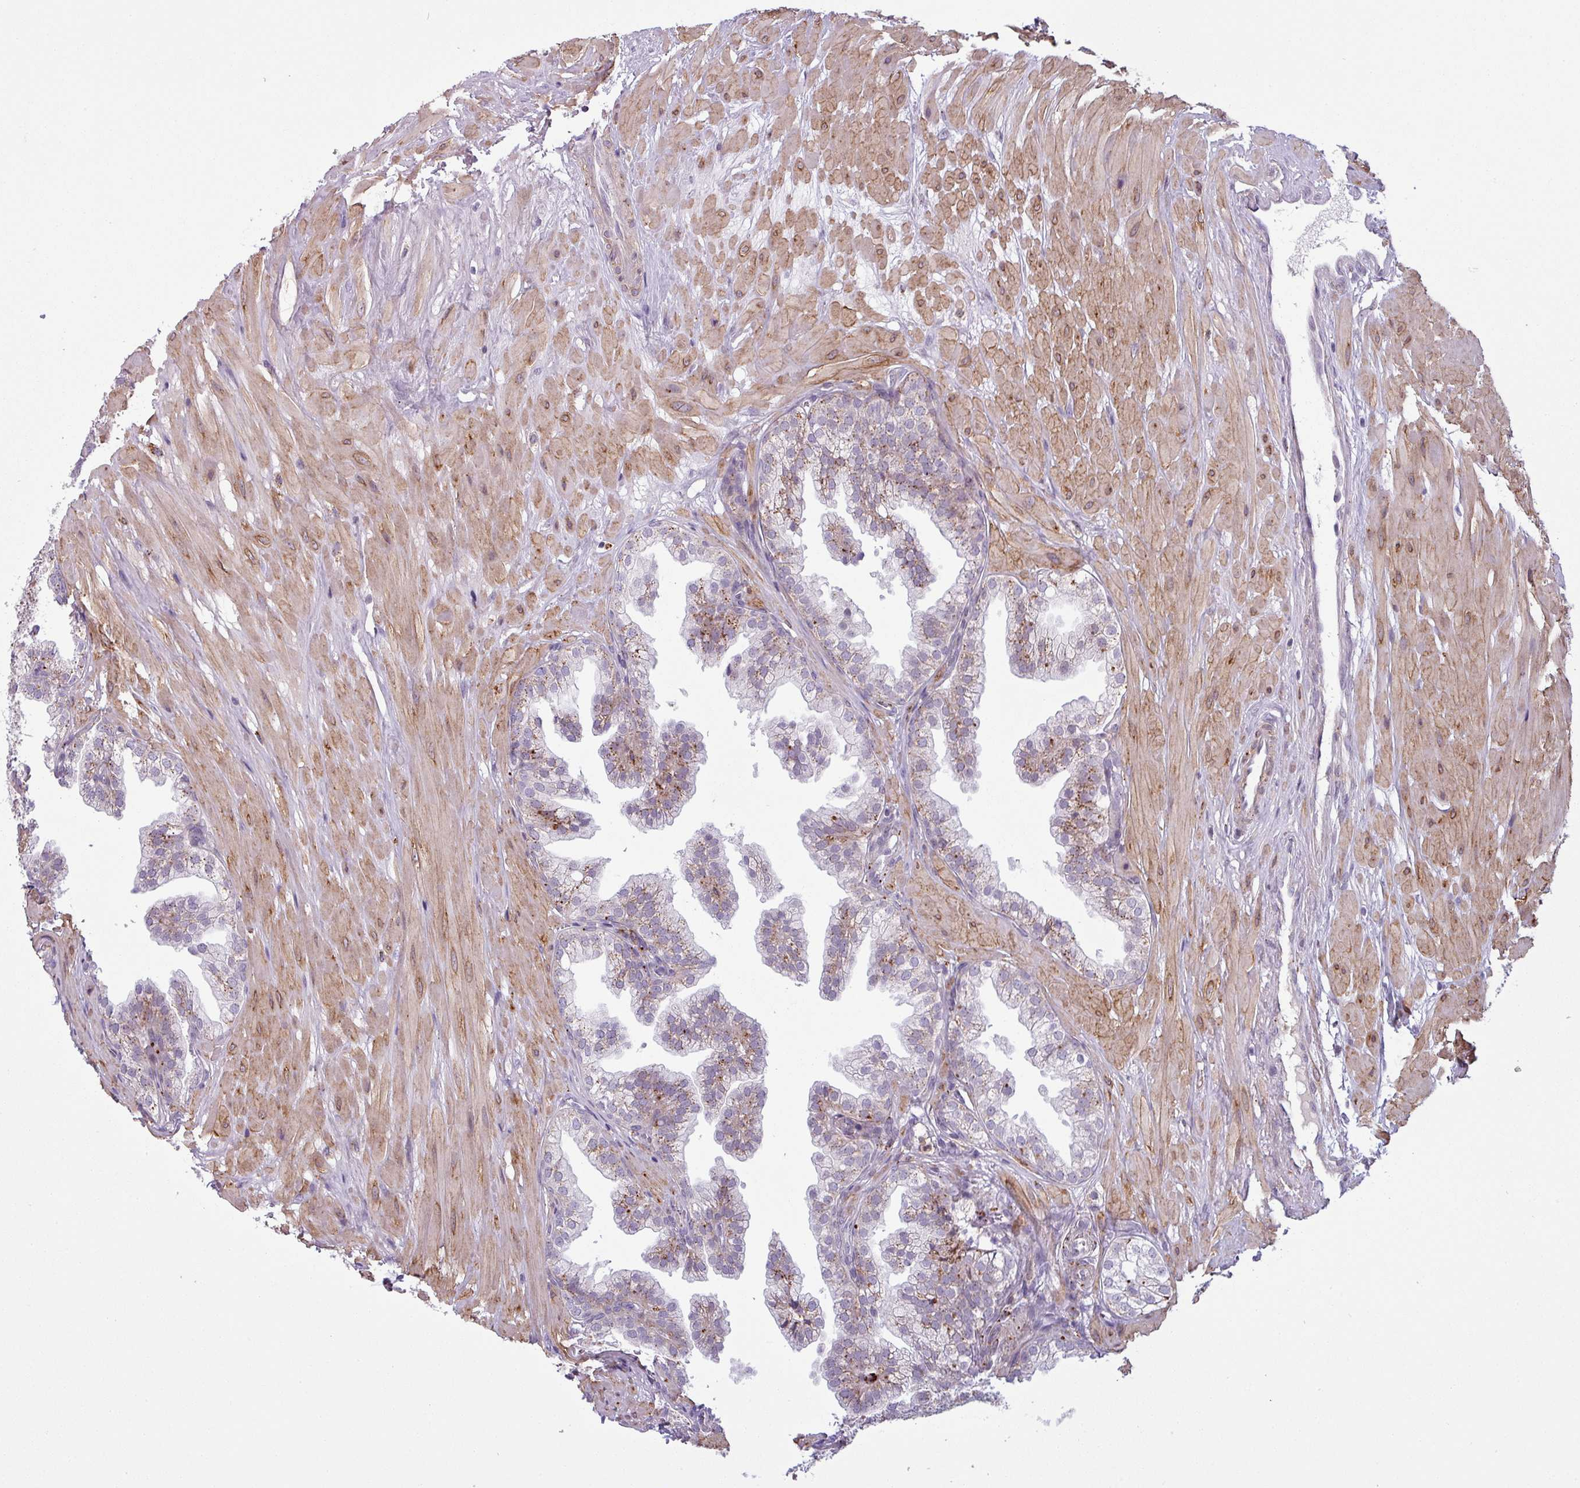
{"staining": {"intensity": "moderate", "quantity": "25%-75%", "location": "cytoplasmic/membranous"}, "tissue": "prostate", "cell_type": "Glandular cells", "image_type": "normal", "snomed": [{"axis": "morphology", "description": "Normal tissue, NOS"}, {"axis": "topography", "description": "Prostate"}, {"axis": "topography", "description": "Peripheral nerve tissue"}], "caption": "Prostate stained for a protein demonstrates moderate cytoplasmic/membranous positivity in glandular cells.", "gene": "MAP7D2", "patient": {"sex": "male", "age": 55}}